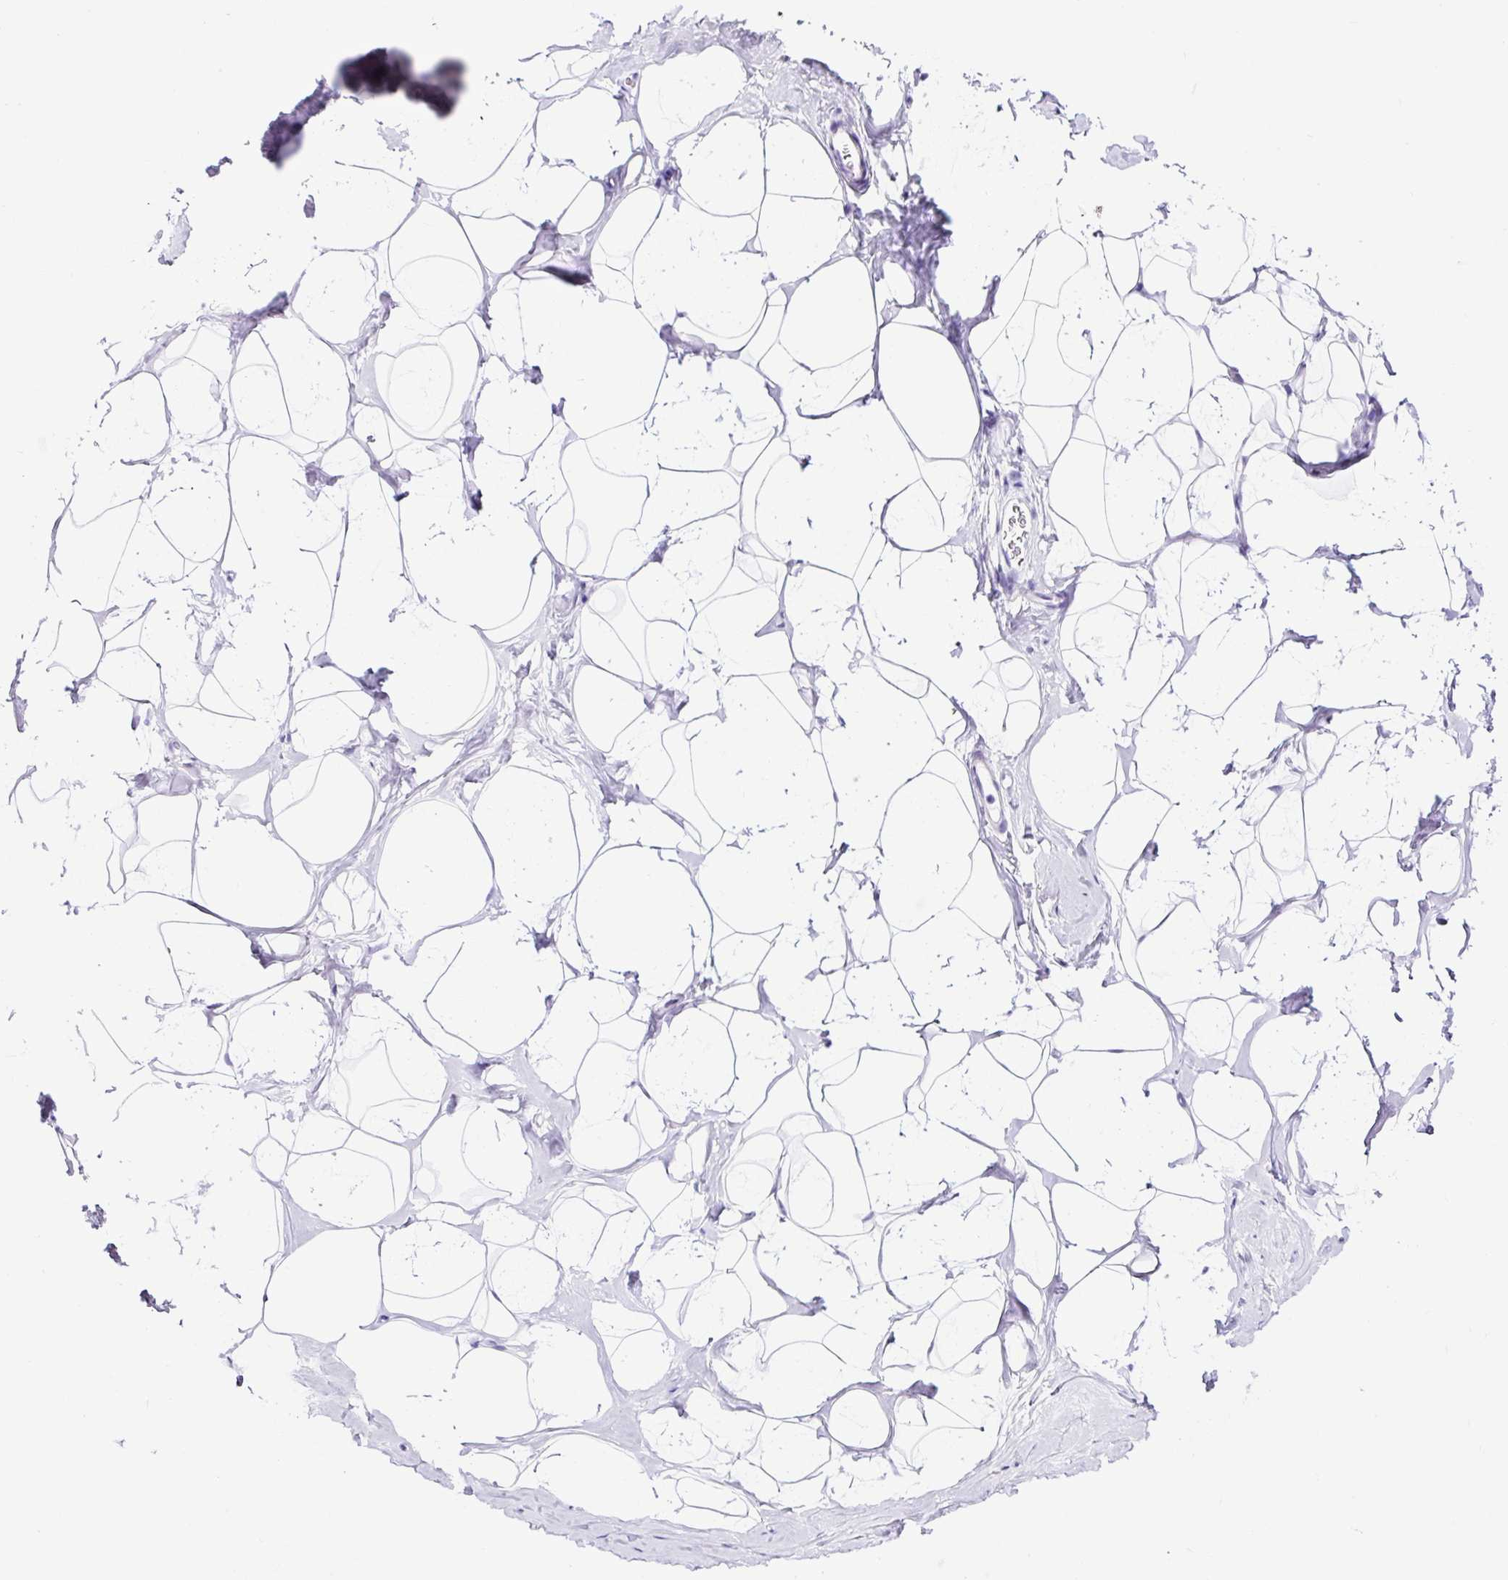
{"staining": {"intensity": "negative", "quantity": "none", "location": "none"}, "tissue": "breast", "cell_type": "Adipocytes", "image_type": "normal", "snomed": [{"axis": "morphology", "description": "Normal tissue, NOS"}, {"axis": "topography", "description": "Breast"}], "caption": "Benign breast was stained to show a protein in brown. There is no significant expression in adipocytes. The staining was performed using DAB (3,3'-diaminobenzidine) to visualize the protein expression in brown, while the nuclei were stained in blue with hematoxylin (Magnification: 20x).", "gene": "CEL", "patient": {"sex": "female", "age": 32}}